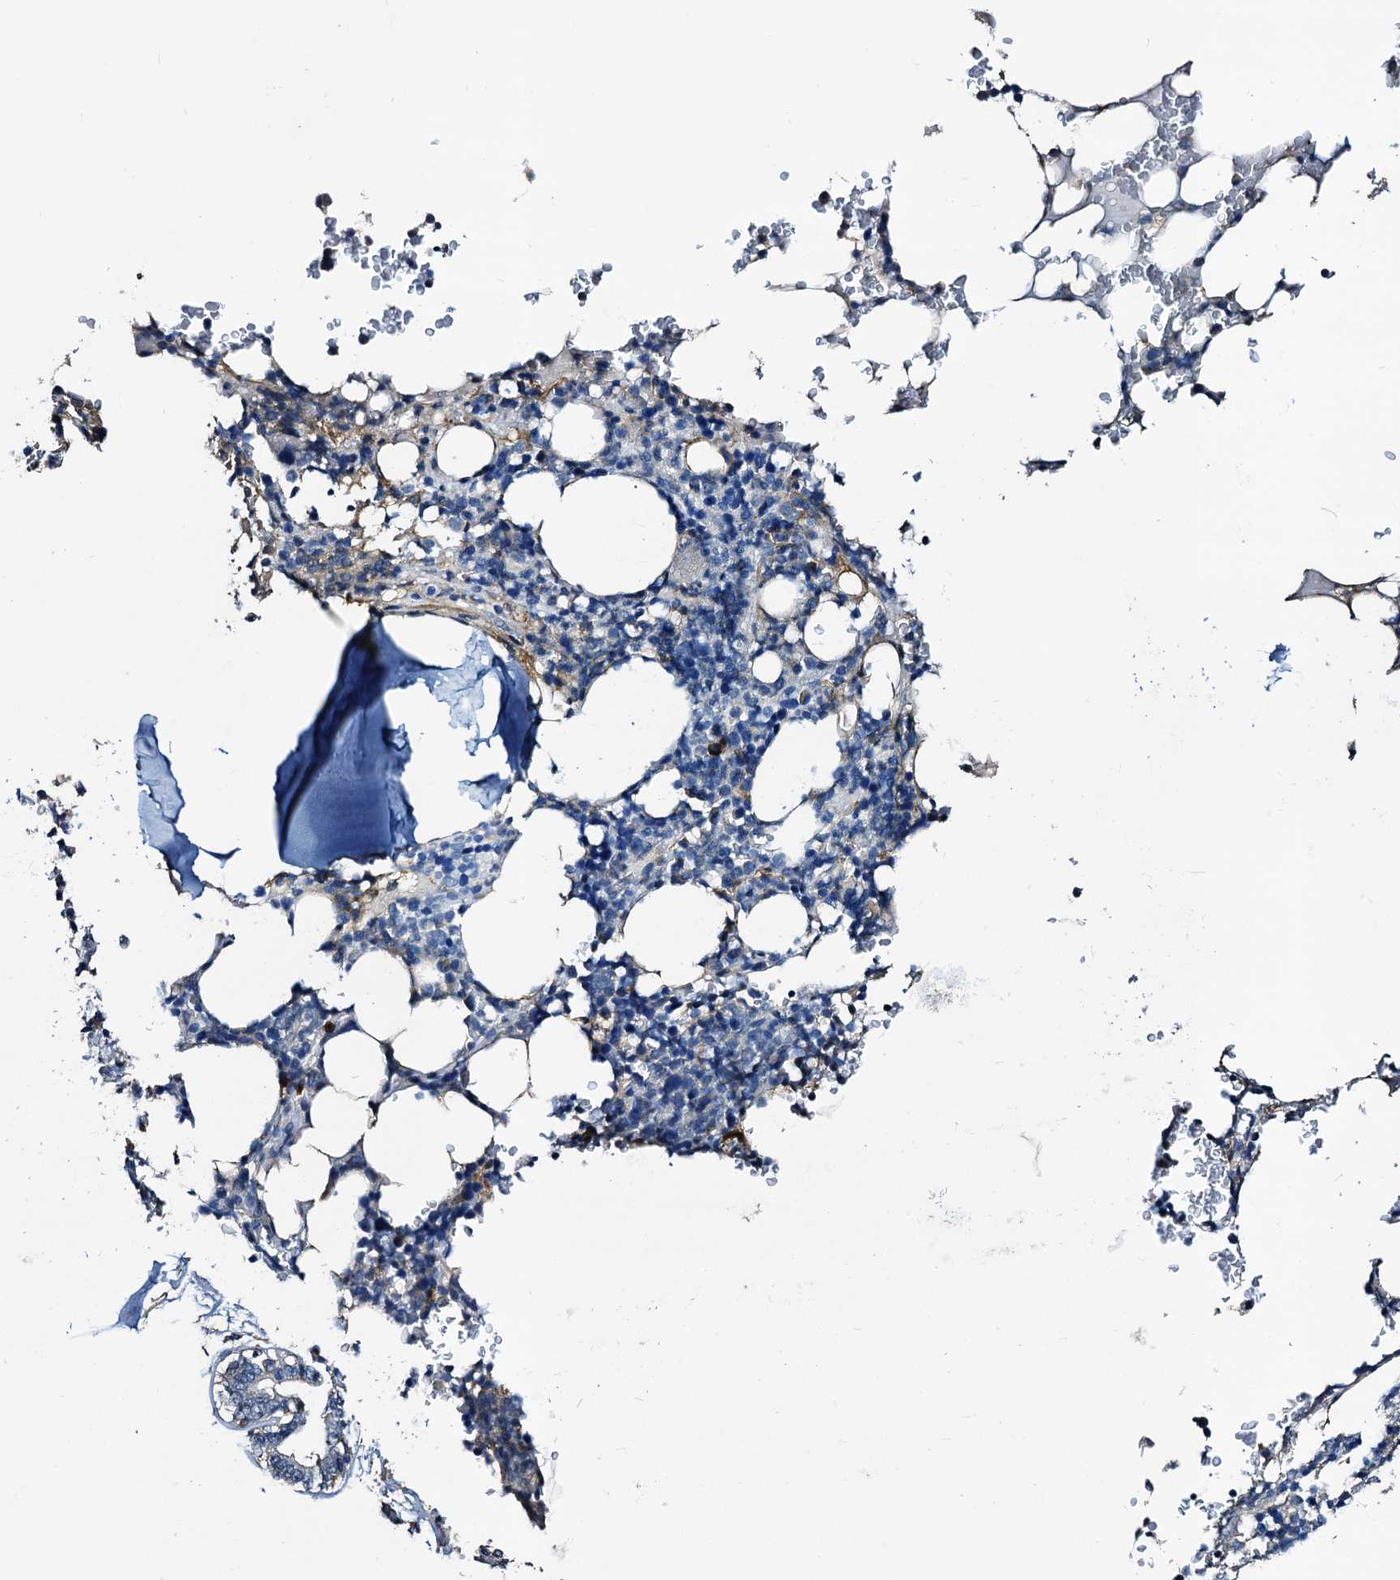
{"staining": {"intensity": "moderate", "quantity": "<25%", "location": "cytoplasmic/membranous"}, "tissue": "bone marrow", "cell_type": "Hematopoietic cells", "image_type": "normal", "snomed": [{"axis": "morphology", "description": "Normal tissue, NOS"}, {"axis": "topography", "description": "Bone marrow"}], "caption": "This micrograph reveals immunohistochemistry staining of unremarkable bone marrow, with low moderate cytoplasmic/membranous positivity in about <25% of hematopoietic cells.", "gene": "FREM3", "patient": {"sex": "male", "age": 58}}